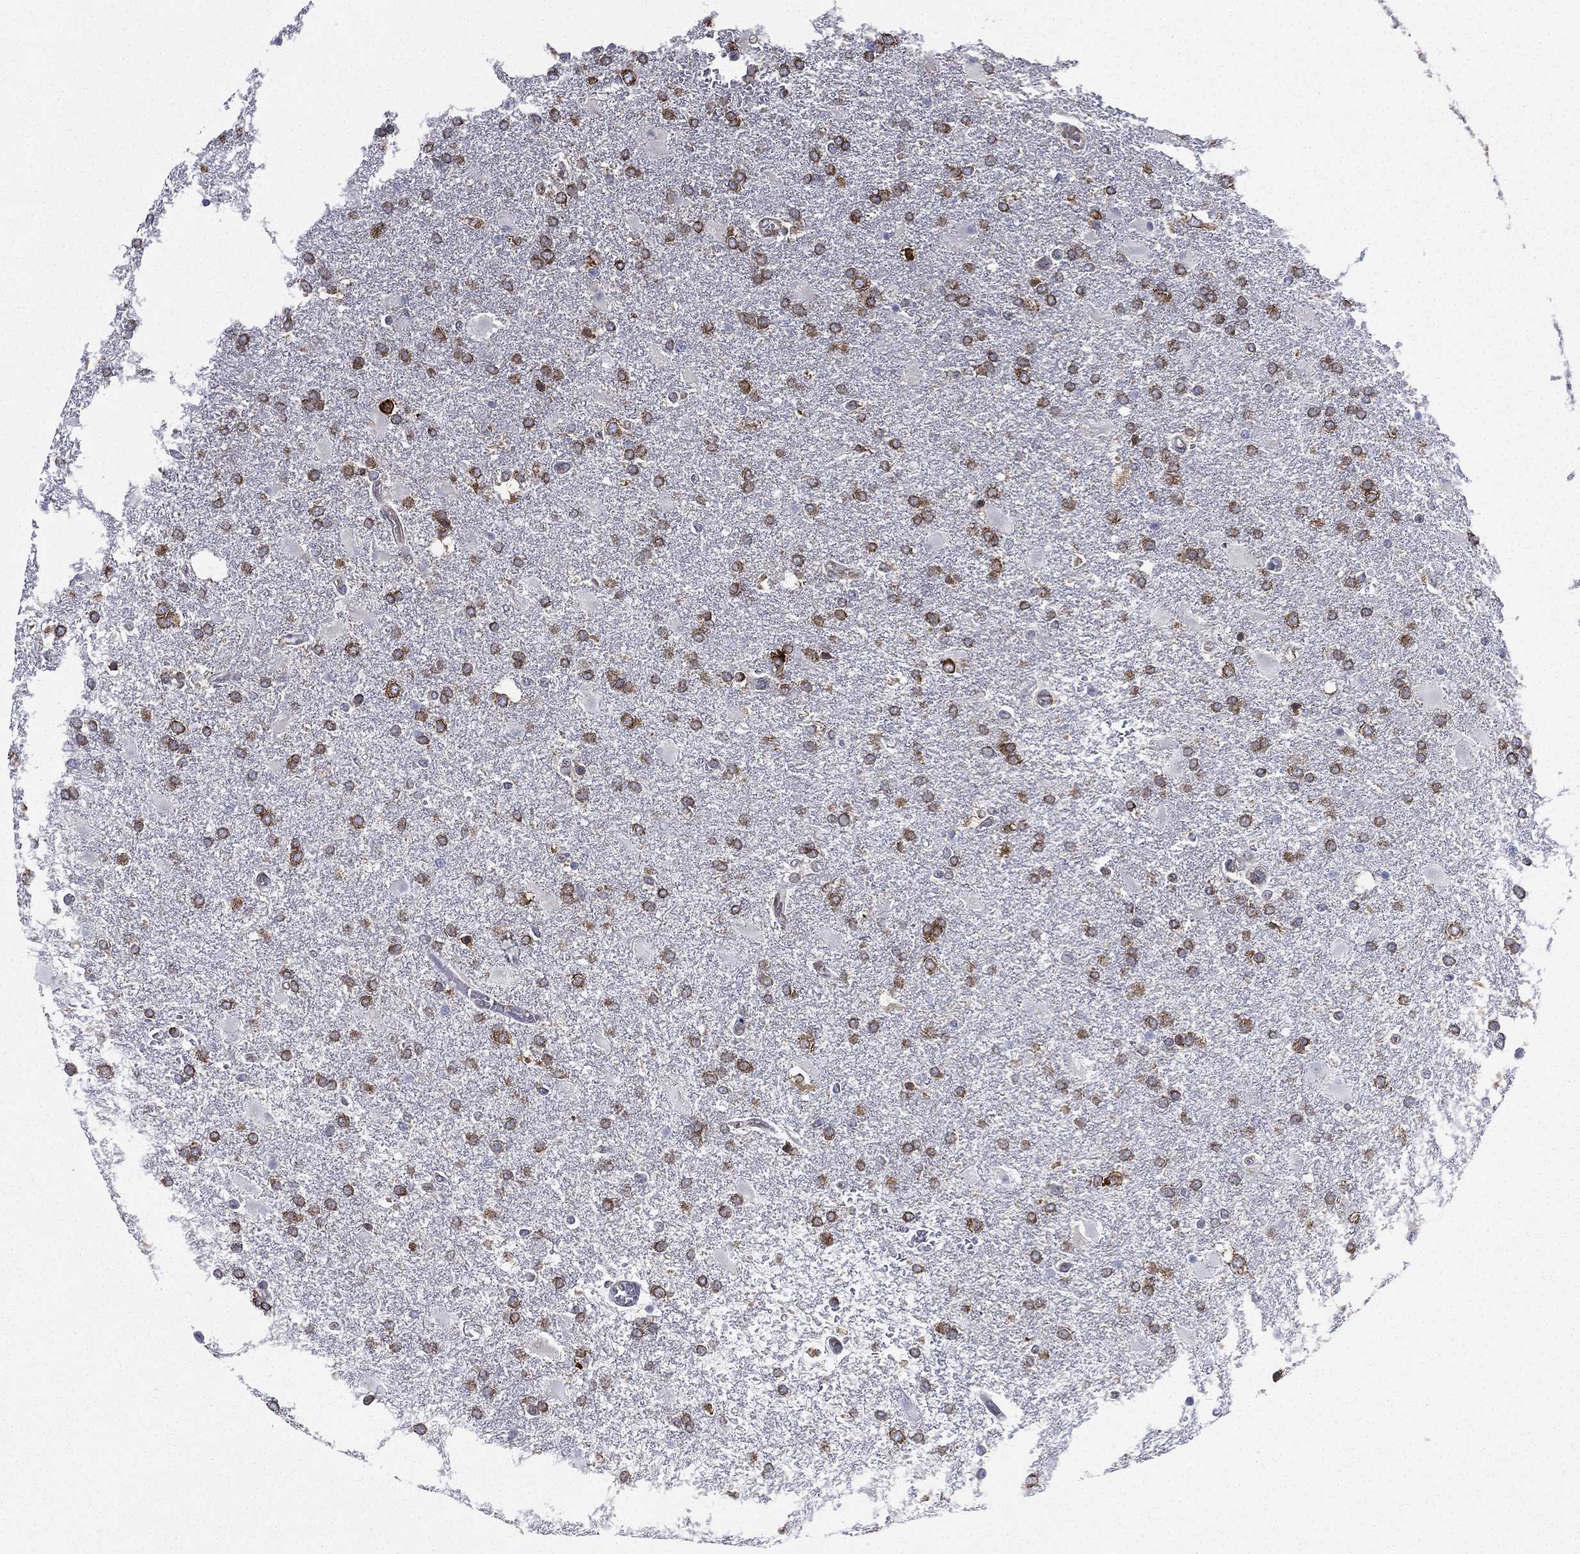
{"staining": {"intensity": "moderate", "quantity": "25%-75%", "location": "cytoplasmic/membranous"}, "tissue": "glioma", "cell_type": "Tumor cells", "image_type": "cancer", "snomed": [{"axis": "morphology", "description": "Glioma, malignant, High grade"}, {"axis": "topography", "description": "Cerebral cortex"}], "caption": "A medium amount of moderate cytoplasmic/membranous positivity is appreciated in approximately 25%-75% of tumor cells in malignant glioma (high-grade) tissue.", "gene": "FARSA", "patient": {"sex": "male", "age": 79}}